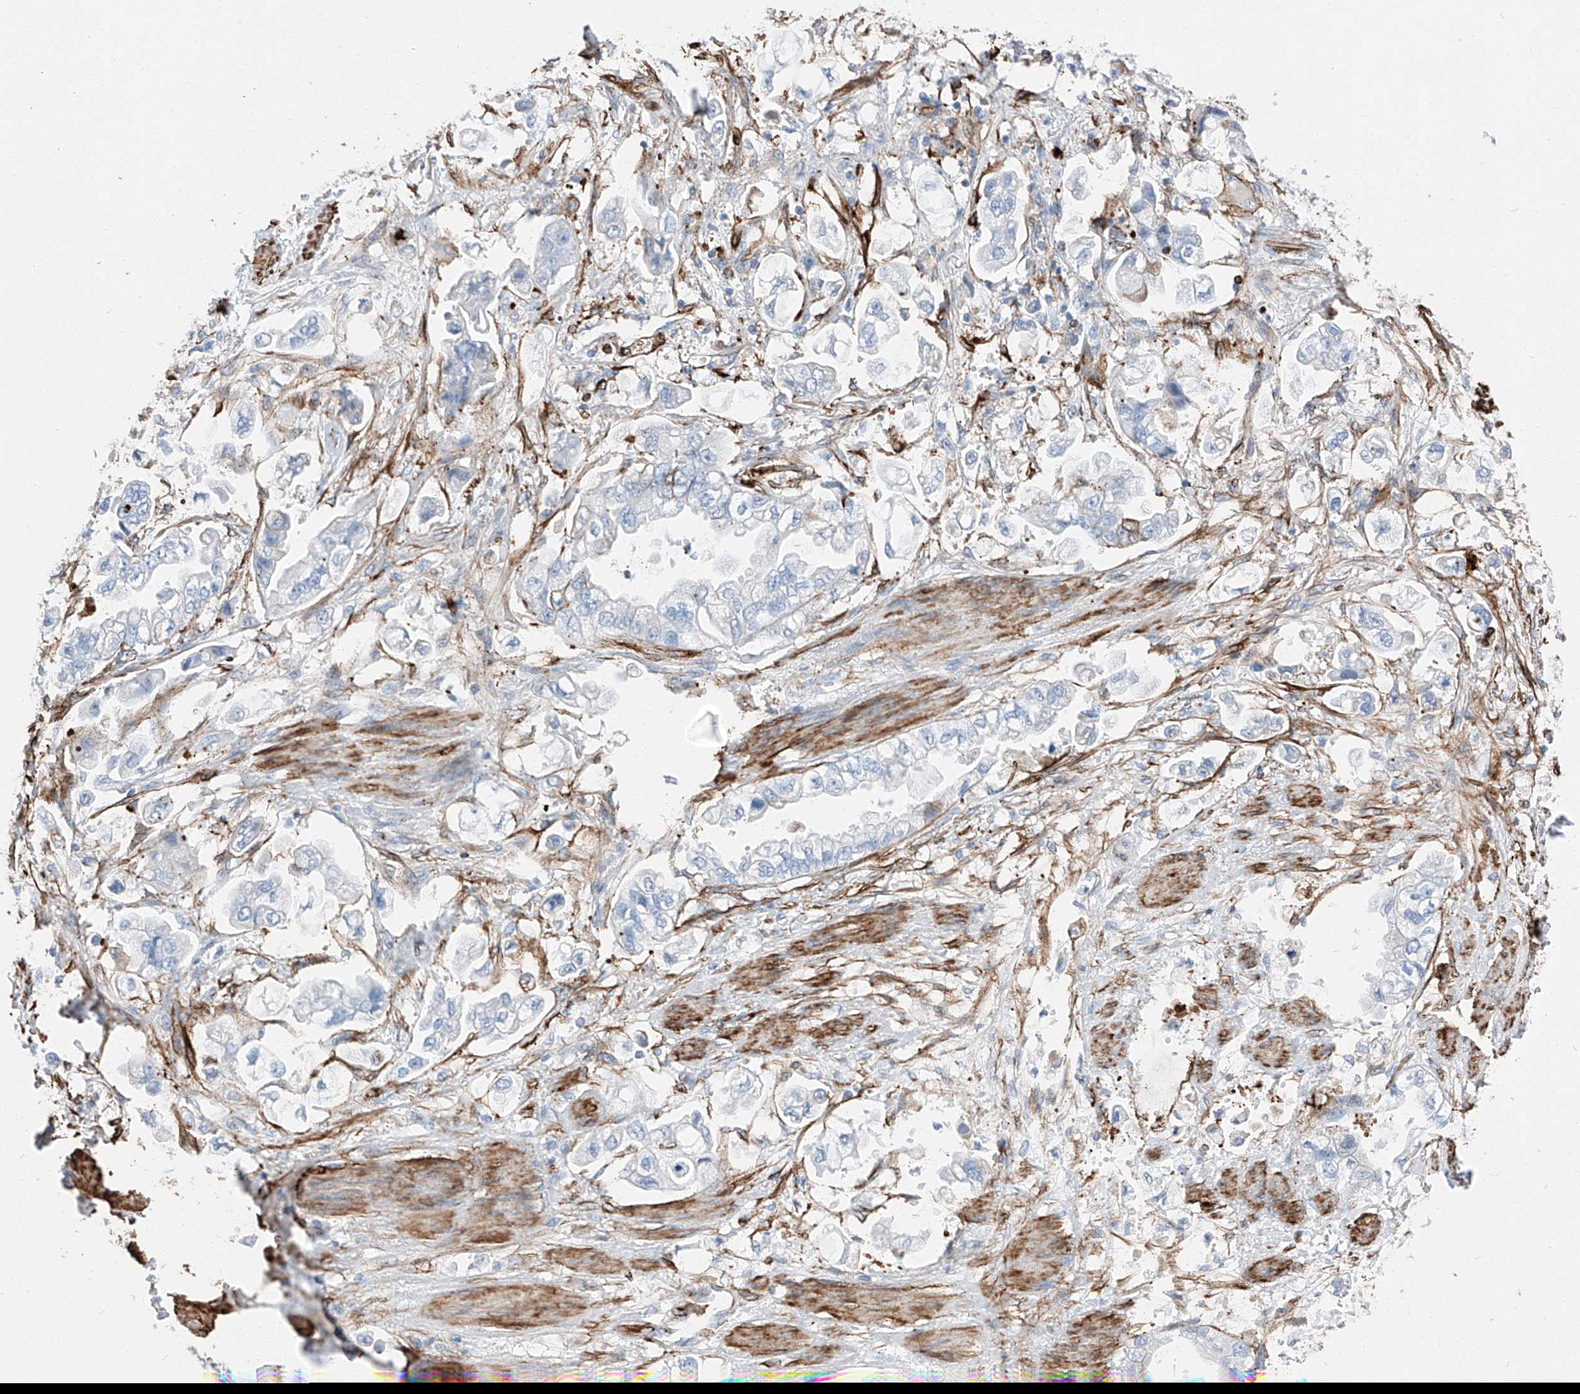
{"staining": {"intensity": "negative", "quantity": "none", "location": "none"}, "tissue": "stomach cancer", "cell_type": "Tumor cells", "image_type": "cancer", "snomed": [{"axis": "morphology", "description": "Adenocarcinoma, NOS"}, {"axis": "topography", "description": "Stomach"}], "caption": "This is an immunohistochemistry photomicrograph of human stomach cancer. There is no staining in tumor cells.", "gene": "ZNF804A", "patient": {"sex": "male", "age": 62}}